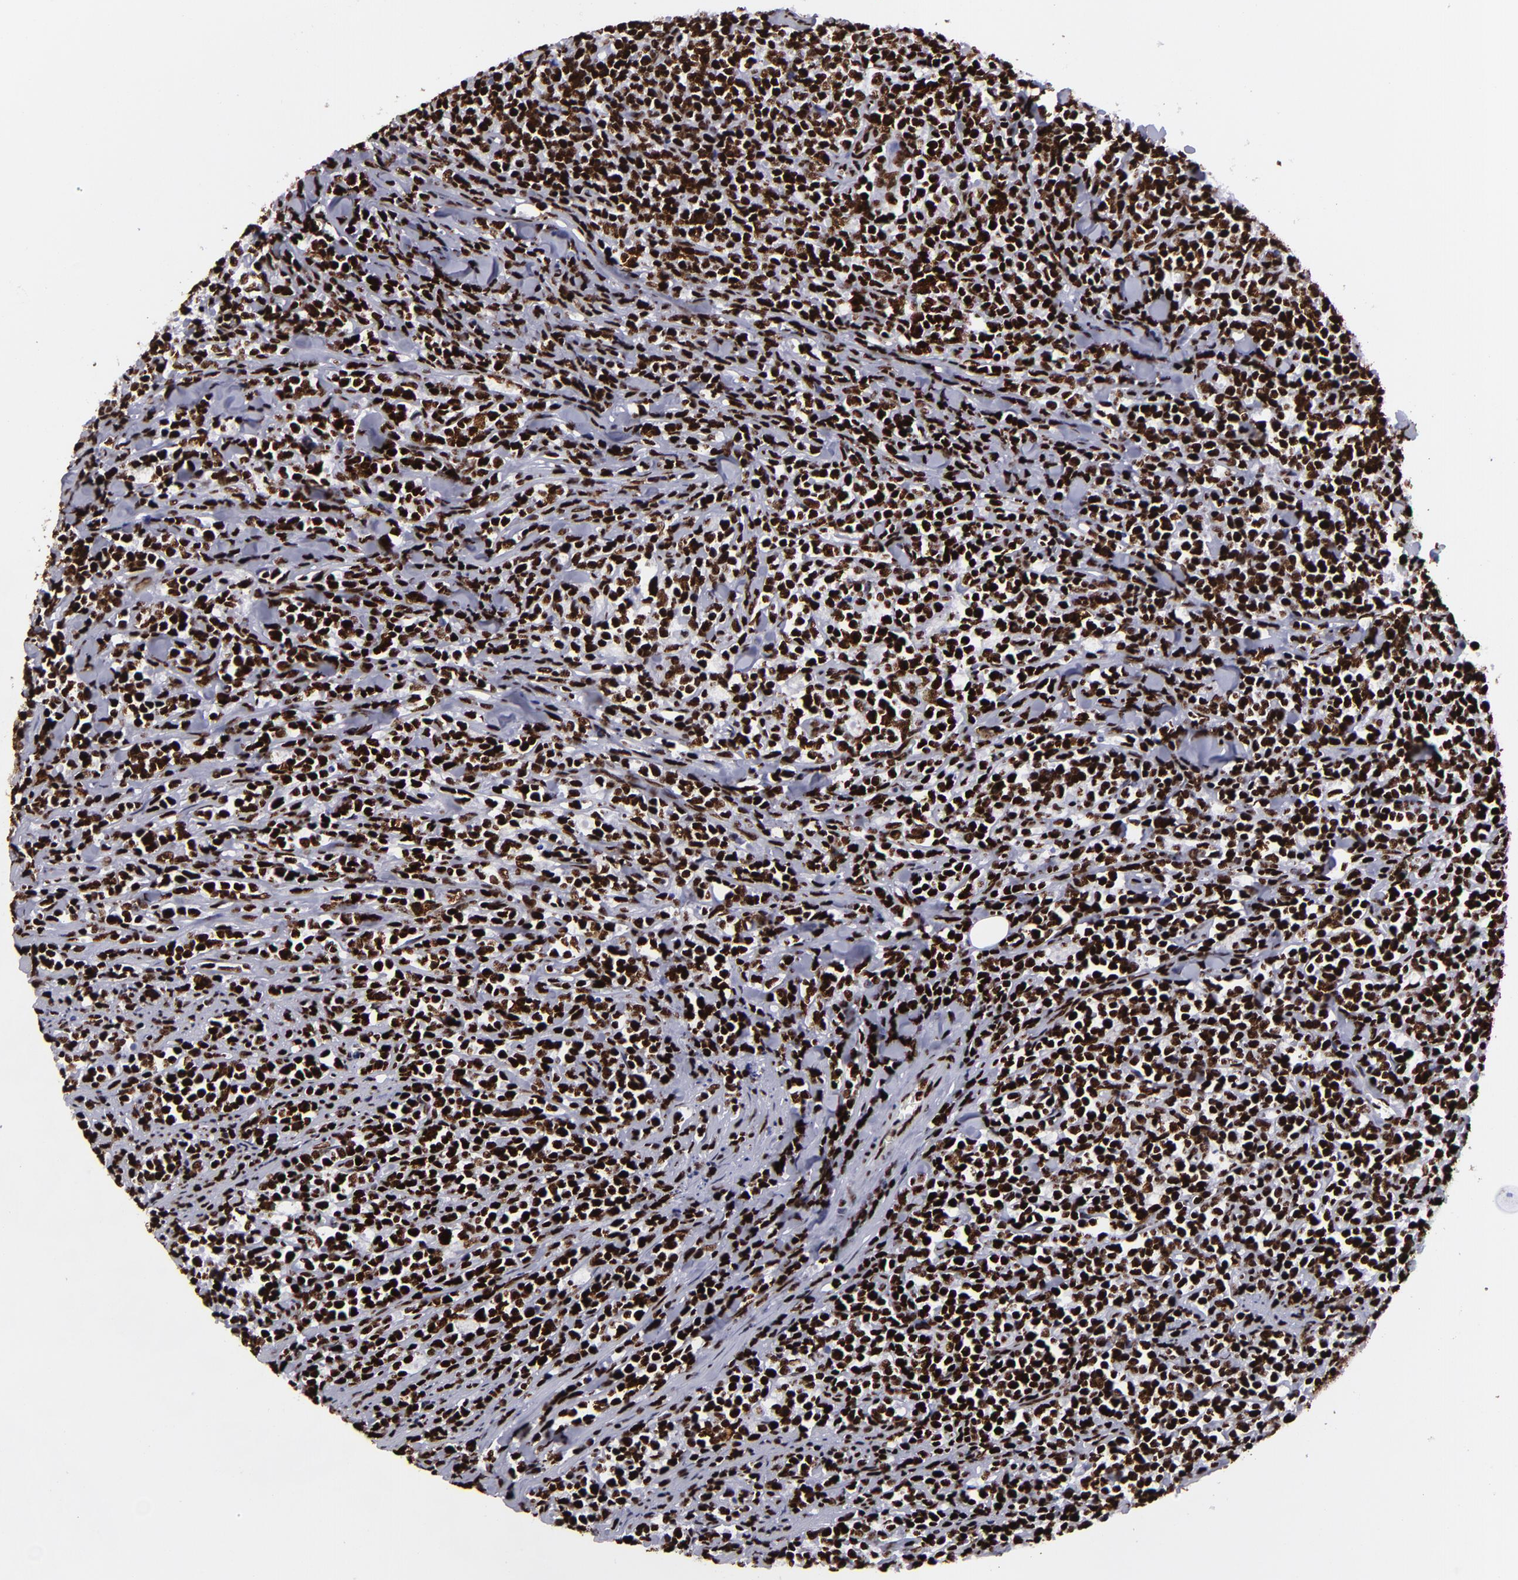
{"staining": {"intensity": "strong", "quantity": ">75%", "location": "nuclear"}, "tissue": "lymphoma", "cell_type": "Tumor cells", "image_type": "cancer", "snomed": [{"axis": "morphology", "description": "Malignant lymphoma, non-Hodgkin's type, High grade"}, {"axis": "topography", "description": "Small intestine"}, {"axis": "topography", "description": "Colon"}], "caption": "Immunohistochemical staining of high-grade malignant lymphoma, non-Hodgkin's type exhibits high levels of strong nuclear staining in about >75% of tumor cells. (DAB IHC with brightfield microscopy, high magnification).", "gene": "SAFB", "patient": {"sex": "male", "age": 8}}